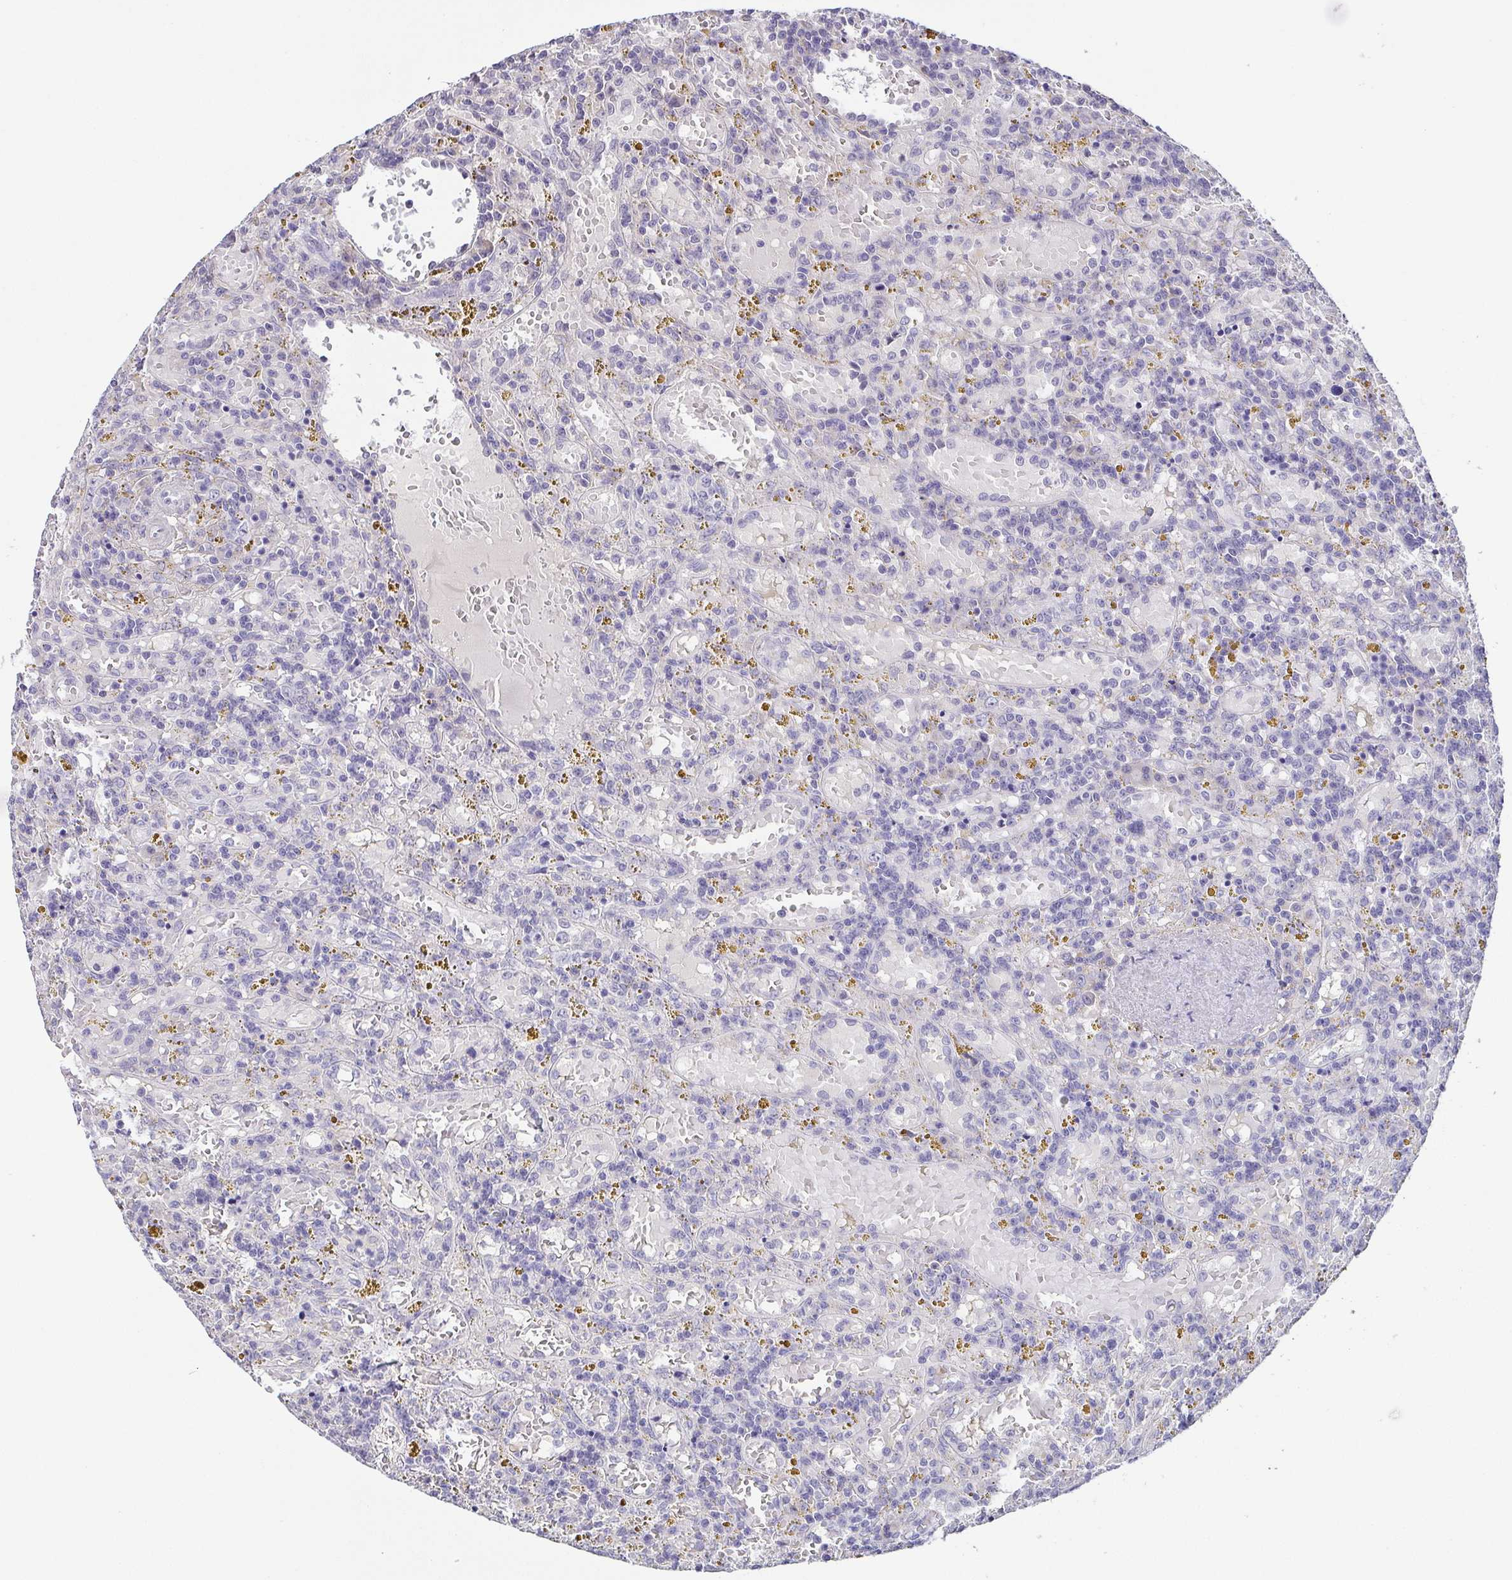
{"staining": {"intensity": "negative", "quantity": "none", "location": "none"}, "tissue": "lymphoma", "cell_type": "Tumor cells", "image_type": "cancer", "snomed": [{"axis": "morphology", "description": "Malignant lymphoma, non-Hodgkin's type, Low grade"}, {"axis": "topography", "description": "Spleen"}], "caption": "An IHC image of lymphoma is shown. There is no staining in tumor cells of lymphoma.", "gene": "NEFH", "patient": {"sex": "female", "age": 65}}